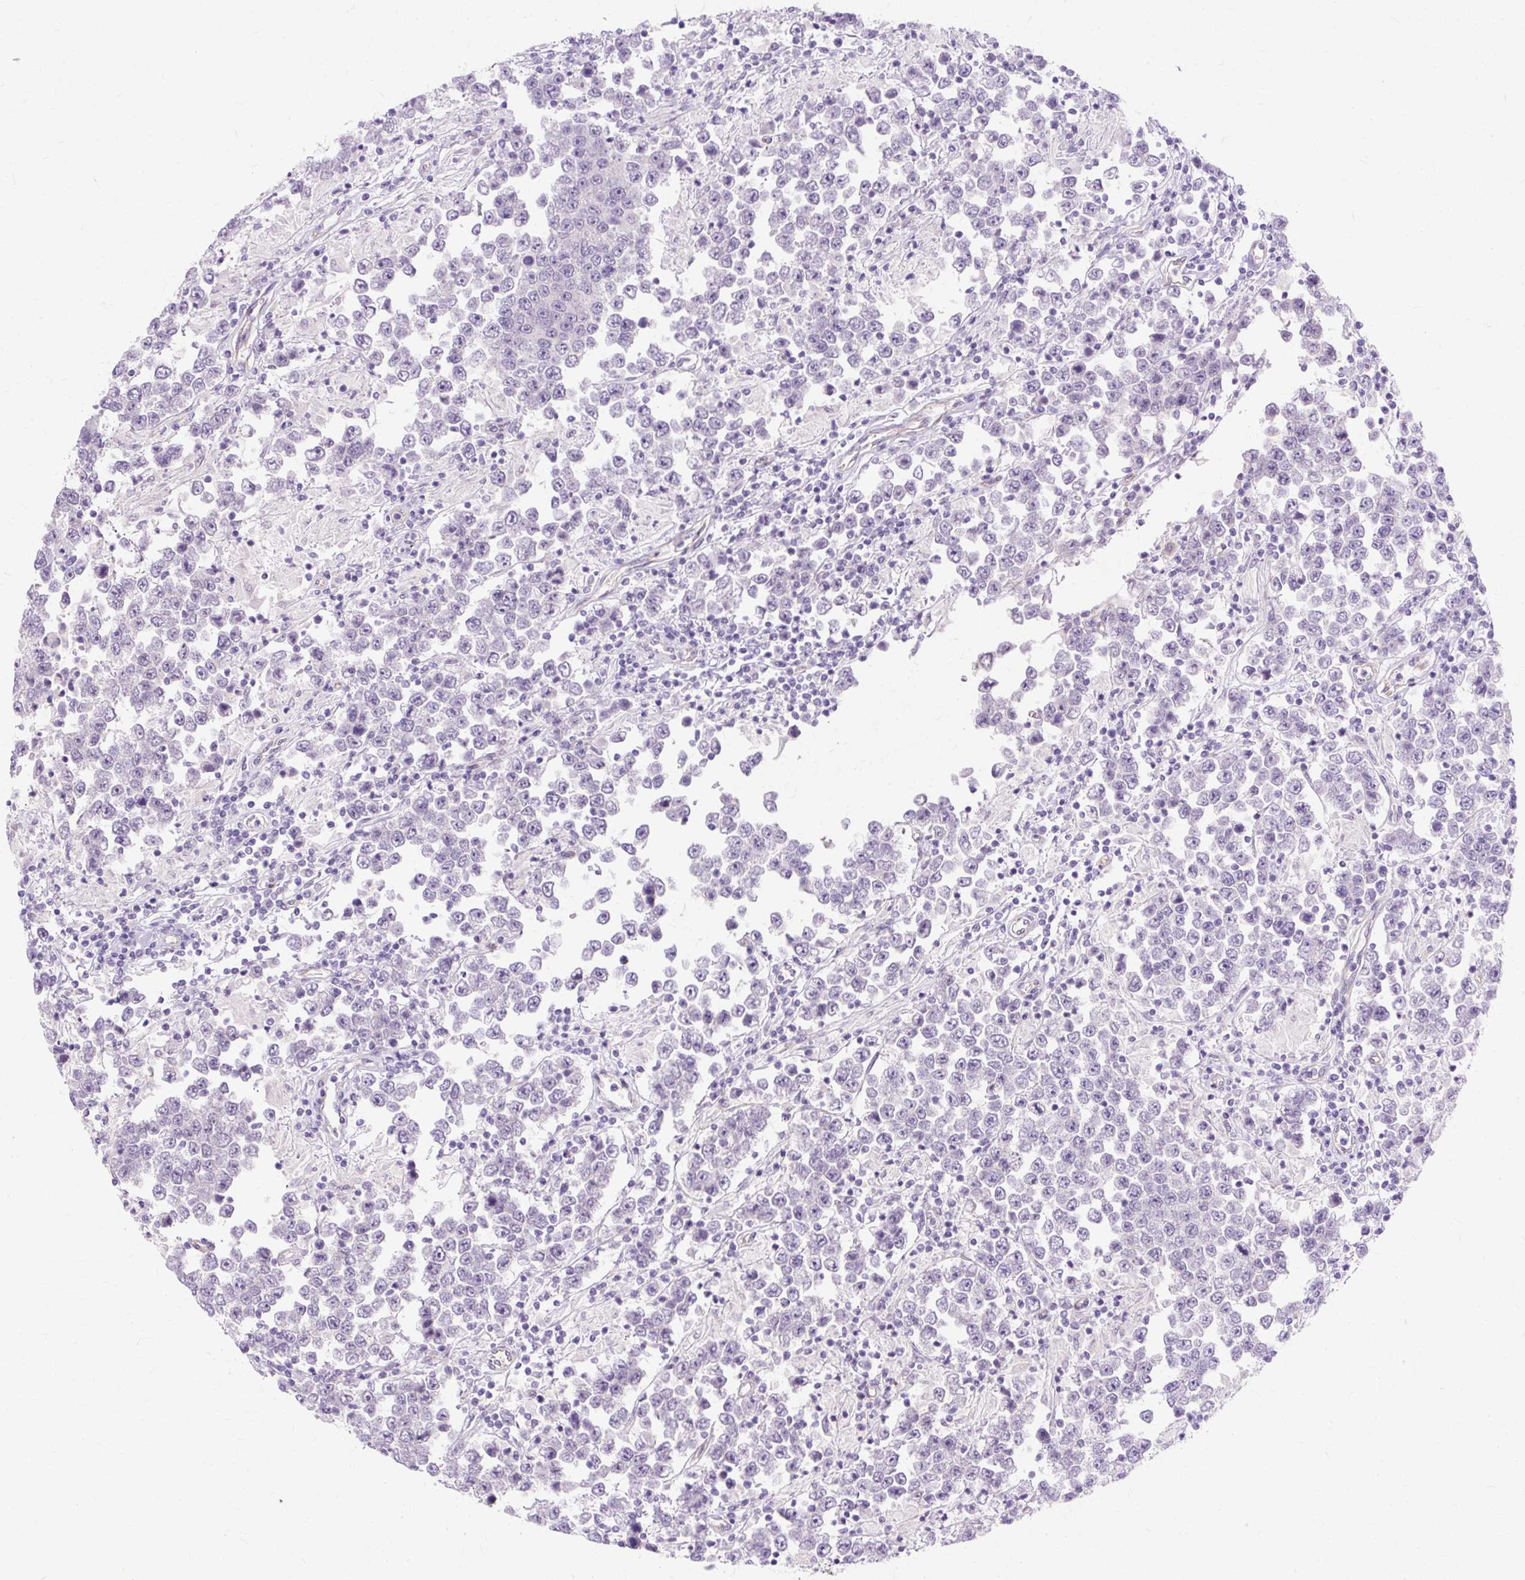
{"staining": {"intensity": "negative", "quantity": "none", "location": "none"}, "tissue": "testis cancer", "cell_type": "Tumor cells", "image_type": "cancer", "snomed": [{"axis": "morphology", "description": "Normal tissue, NOS"}, {"axis": "morphology", "description": "Urothelial carcinoma, High grade"}, {"axis": "morphology", "description": "Seminoma, NOS"}, {"axis": "morphology", "description": "Carcinoma, Embryonal, NOS"}, {"axis": "topography", "description": "Urinary bladder"}, {"axis": "topography", "description": "Testis"}], "caption": "There is no significant positivity in tumor cells of seminoma (testis).", "gene": "ZNF35", "patient": {"sex": "male", "age": 41}}